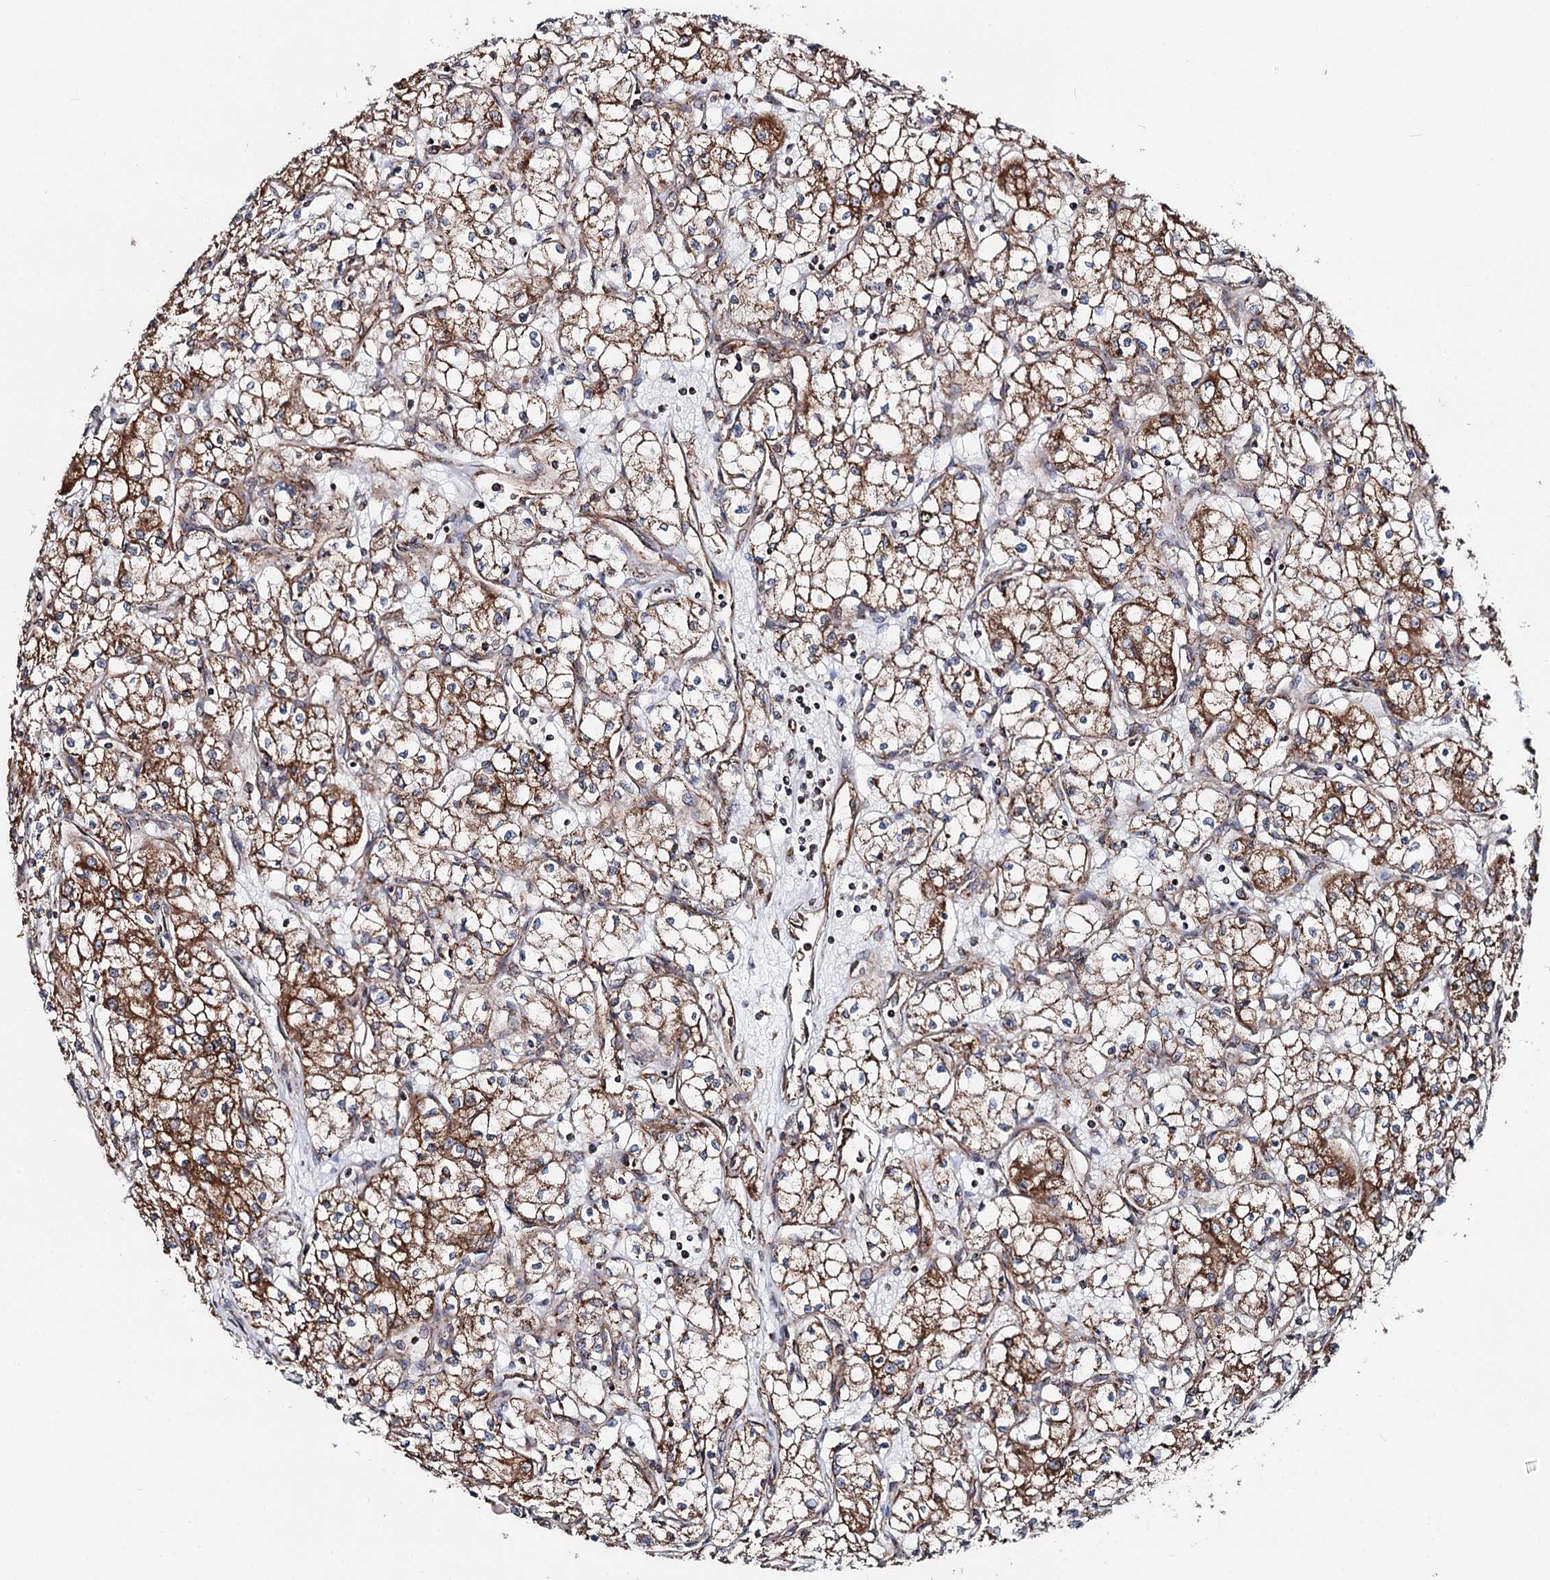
{"staining": {"intensity": "moderate", "quantity": ">75%", "location": "cytoplasmic/membranous"}, "tissue": "renal cancer", "cell_type": "Tumor cells", "image_type": "cancer", "snomed": [{"axis": "morphology", "description": "Adenocarcinoma, NOS"}, {"axis": "topography", "description": "Kidney"}], "caption": "Immunohistochemical staining of human renal cancer reveals medium levels of moderate cytoplasmic/membranous protein positivity in about >75% of tumor cells.", "gene": "MSANTD2", "patient": {"sex": "male", "age": 59}}